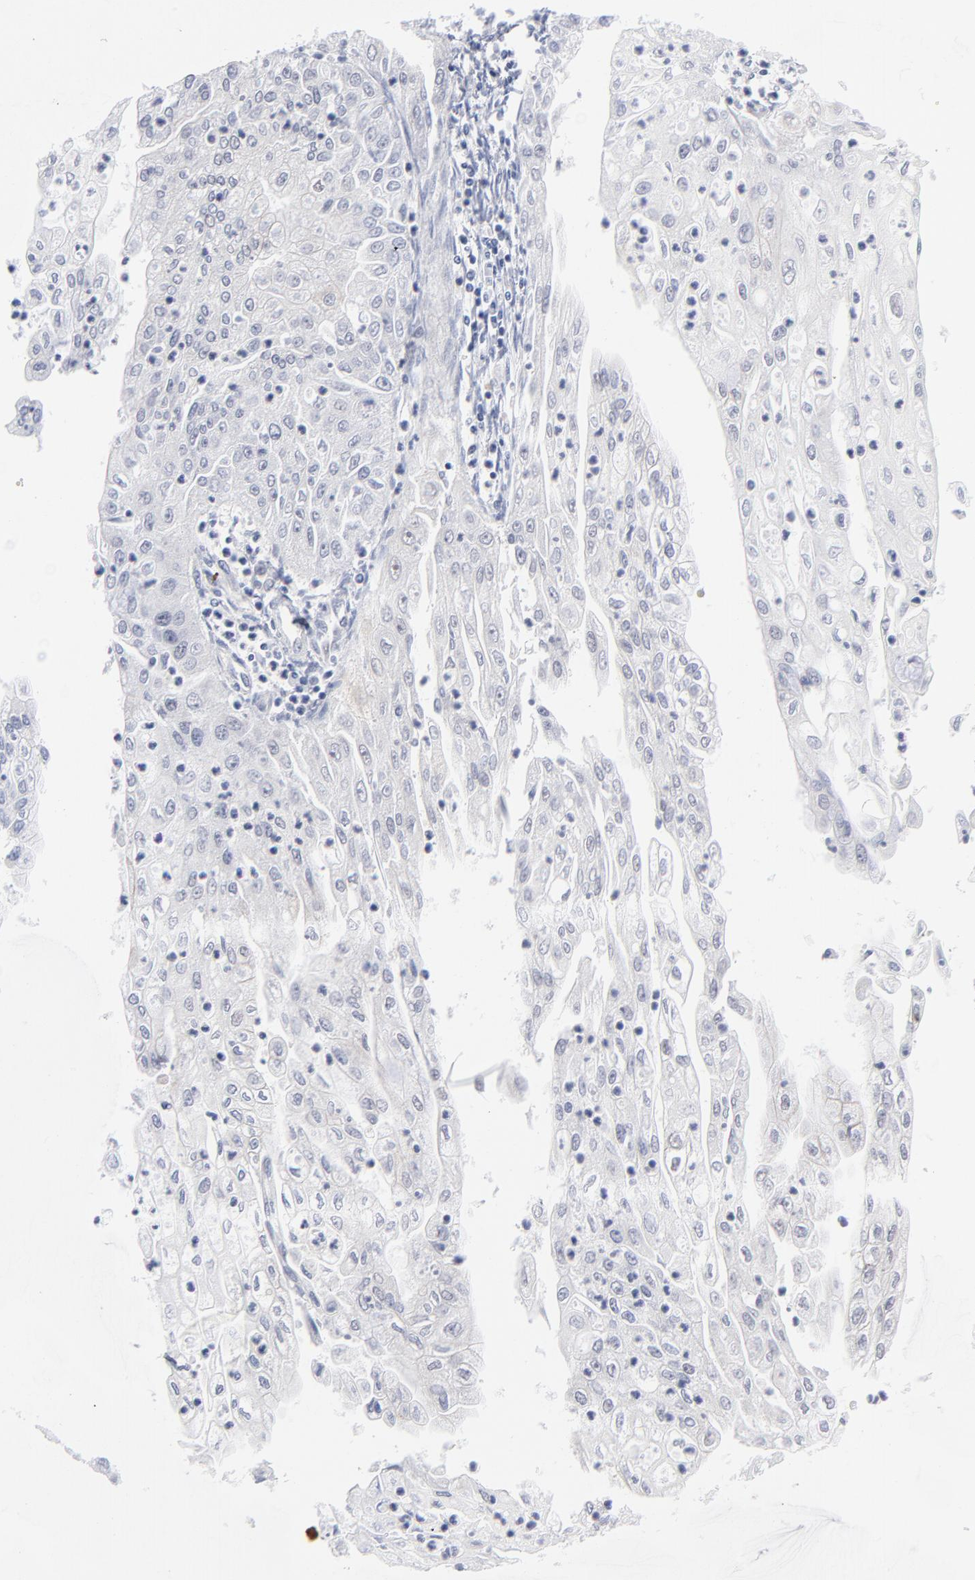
{"staining": {"intensity": "weak", "quantity": "<25%", "location": "cytoplasmic/membranous,nuclear"}, "tissue": "endometrial cancer", "cell_type": "Tumor cells", "image_type": "cancer", "snomed": [{"axis": "morphology", "description": "Adenocarcinoma, NOS"}, {"axis": "topography", "description": "Endometrium"}], "caption": "Photomicrograph shows no protein expression in tumor cells of endometrial cancer (adenocarcinoma) tissue.", "gene": "NBN", "patient": {"sex": "female", "age": 75}}